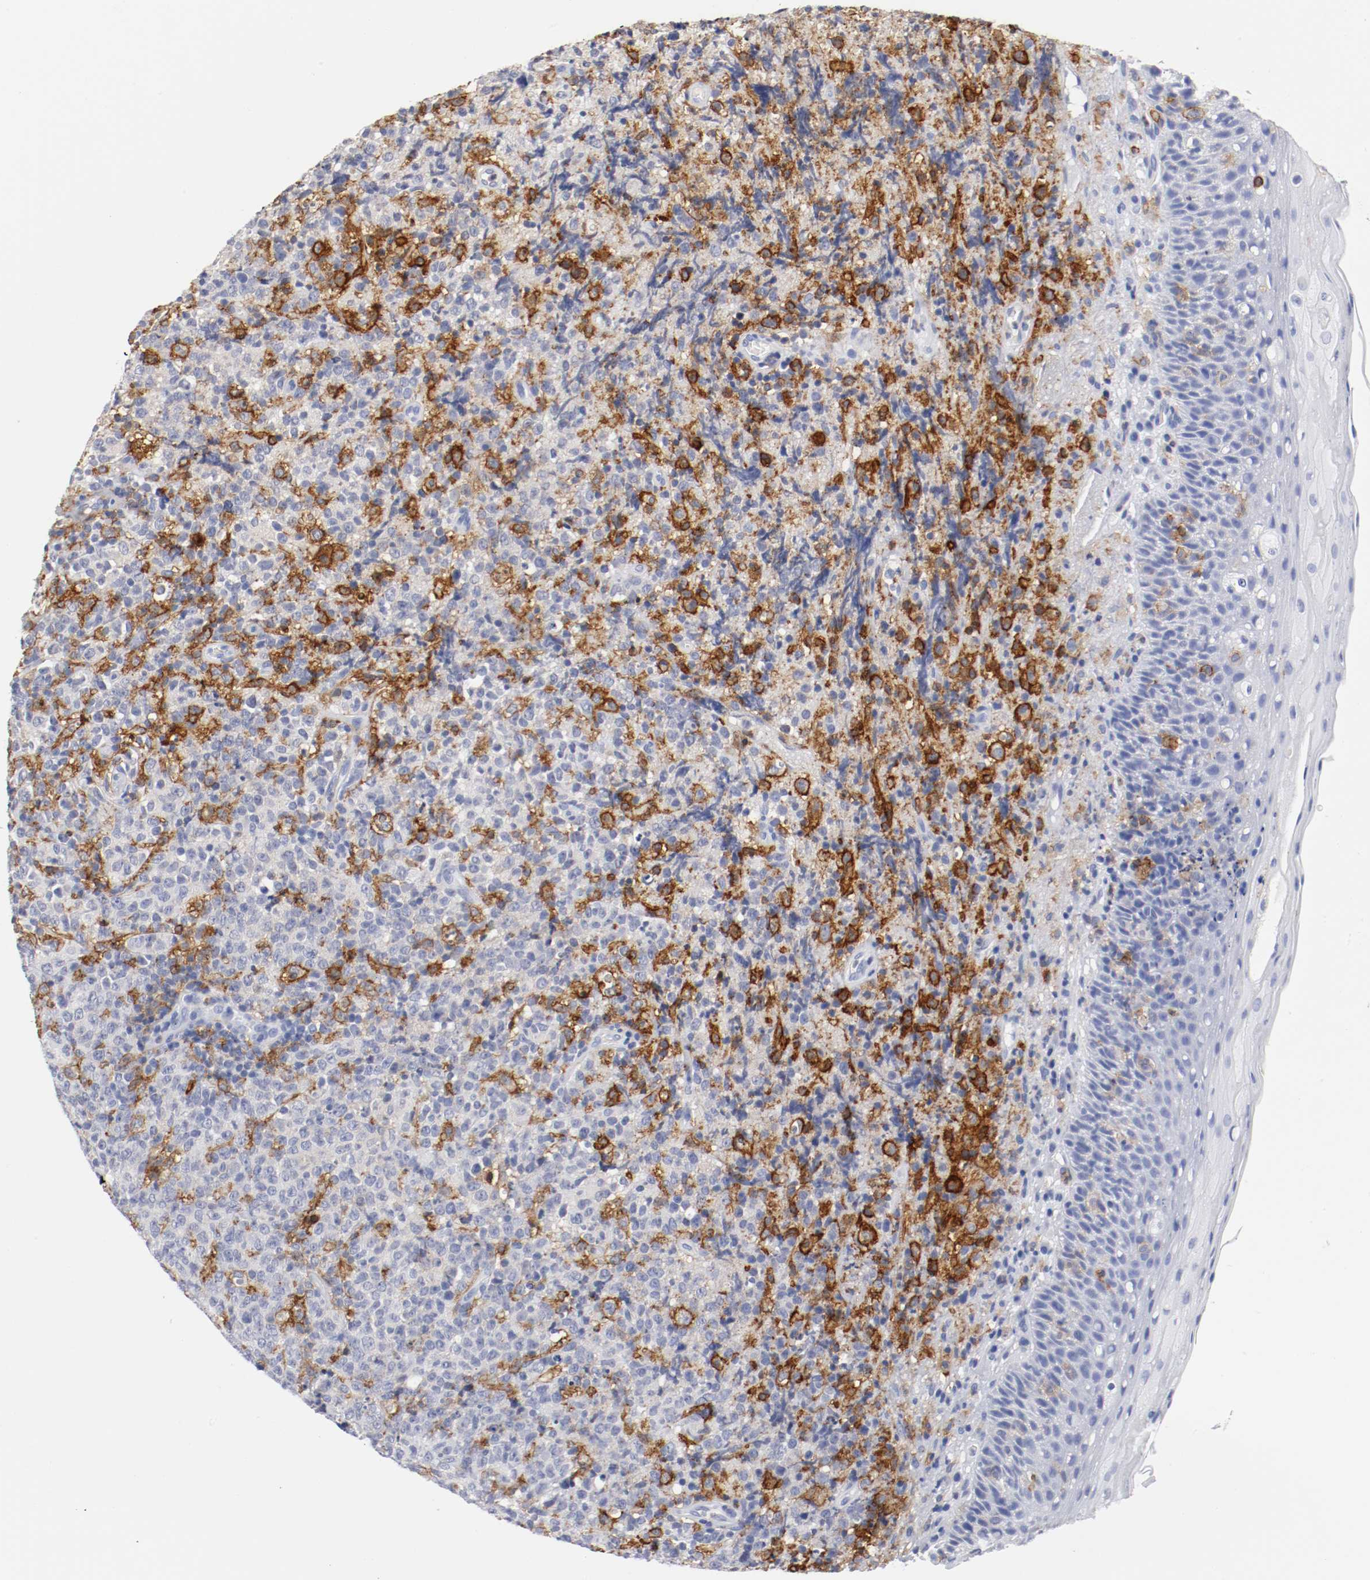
{"staining": {"intensity": "negative", "quantity": "none", "location": "none"}, "tissue": "lymphoma", "cell_type": "Tumor cells", "image_type": "cancer", "snomed": [{"axis": "morphology", "description": "Malignant lymphoma, non-Hodgkin's type, High grade"}, {"axis": "topography", "description": "Tonsil"}], "caption": "Immunohistochemical staining of human lymphoma reveals no significant expression in tumor cells.", "gene": "ITGAX", "patient": {"sex": "female", "age": 36}}